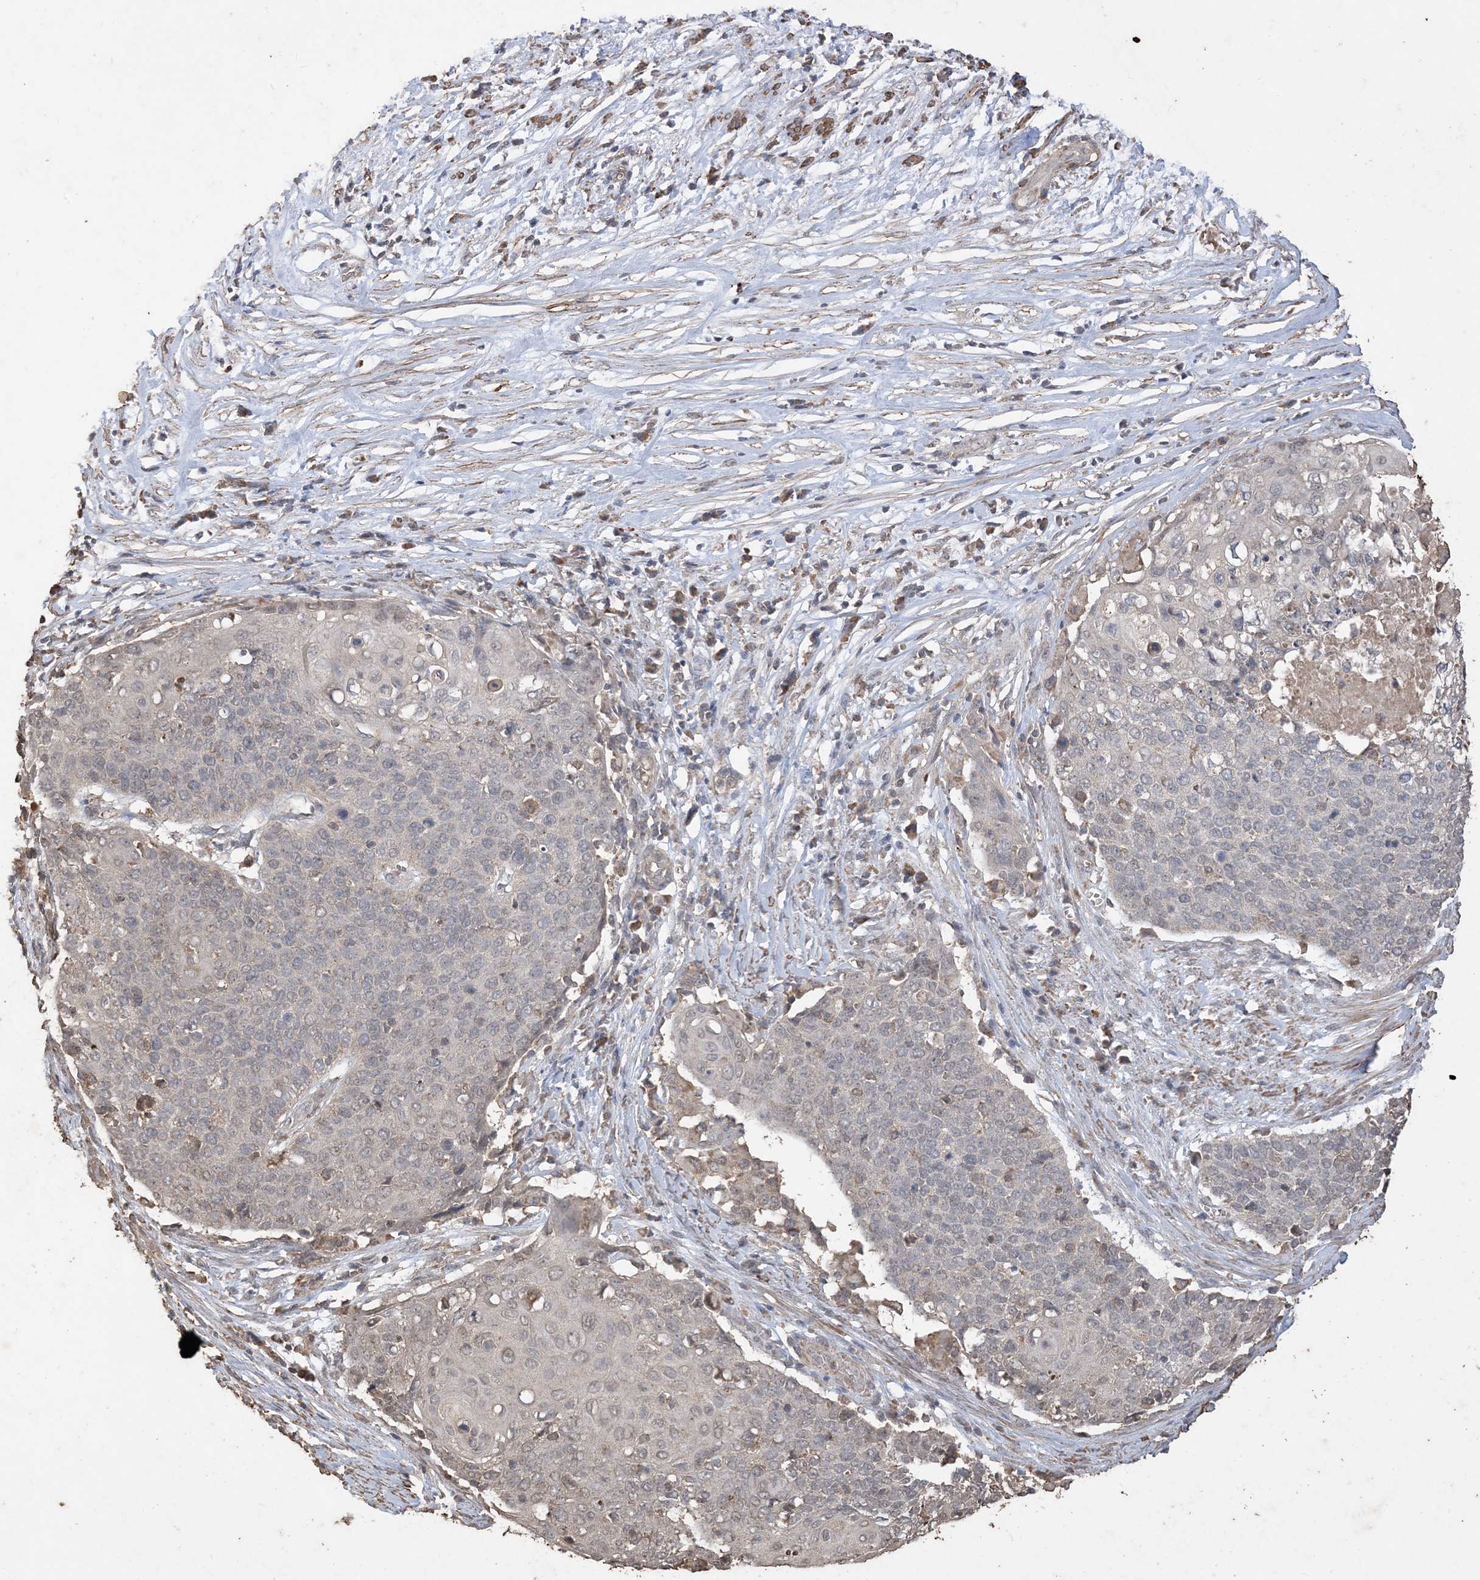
{"staining": {"intensity": "negative", "quantity": "none", "location": "none"}, "tissue": "cervical cancer", "cell_type": "Tumor cells", "image_type": "cancer", "snomed": [{"axis": "morphology", "description": "Squamous cell carcinoma, NOS"}, {"axis": "topography", "description": "Cervix"}], "caption": "A micrograph of human cervical squamous cell carcinoma is negative for staining in tumor cells.", "gene": "HPS4", "patient": {"sex": "female", "age": 39}}